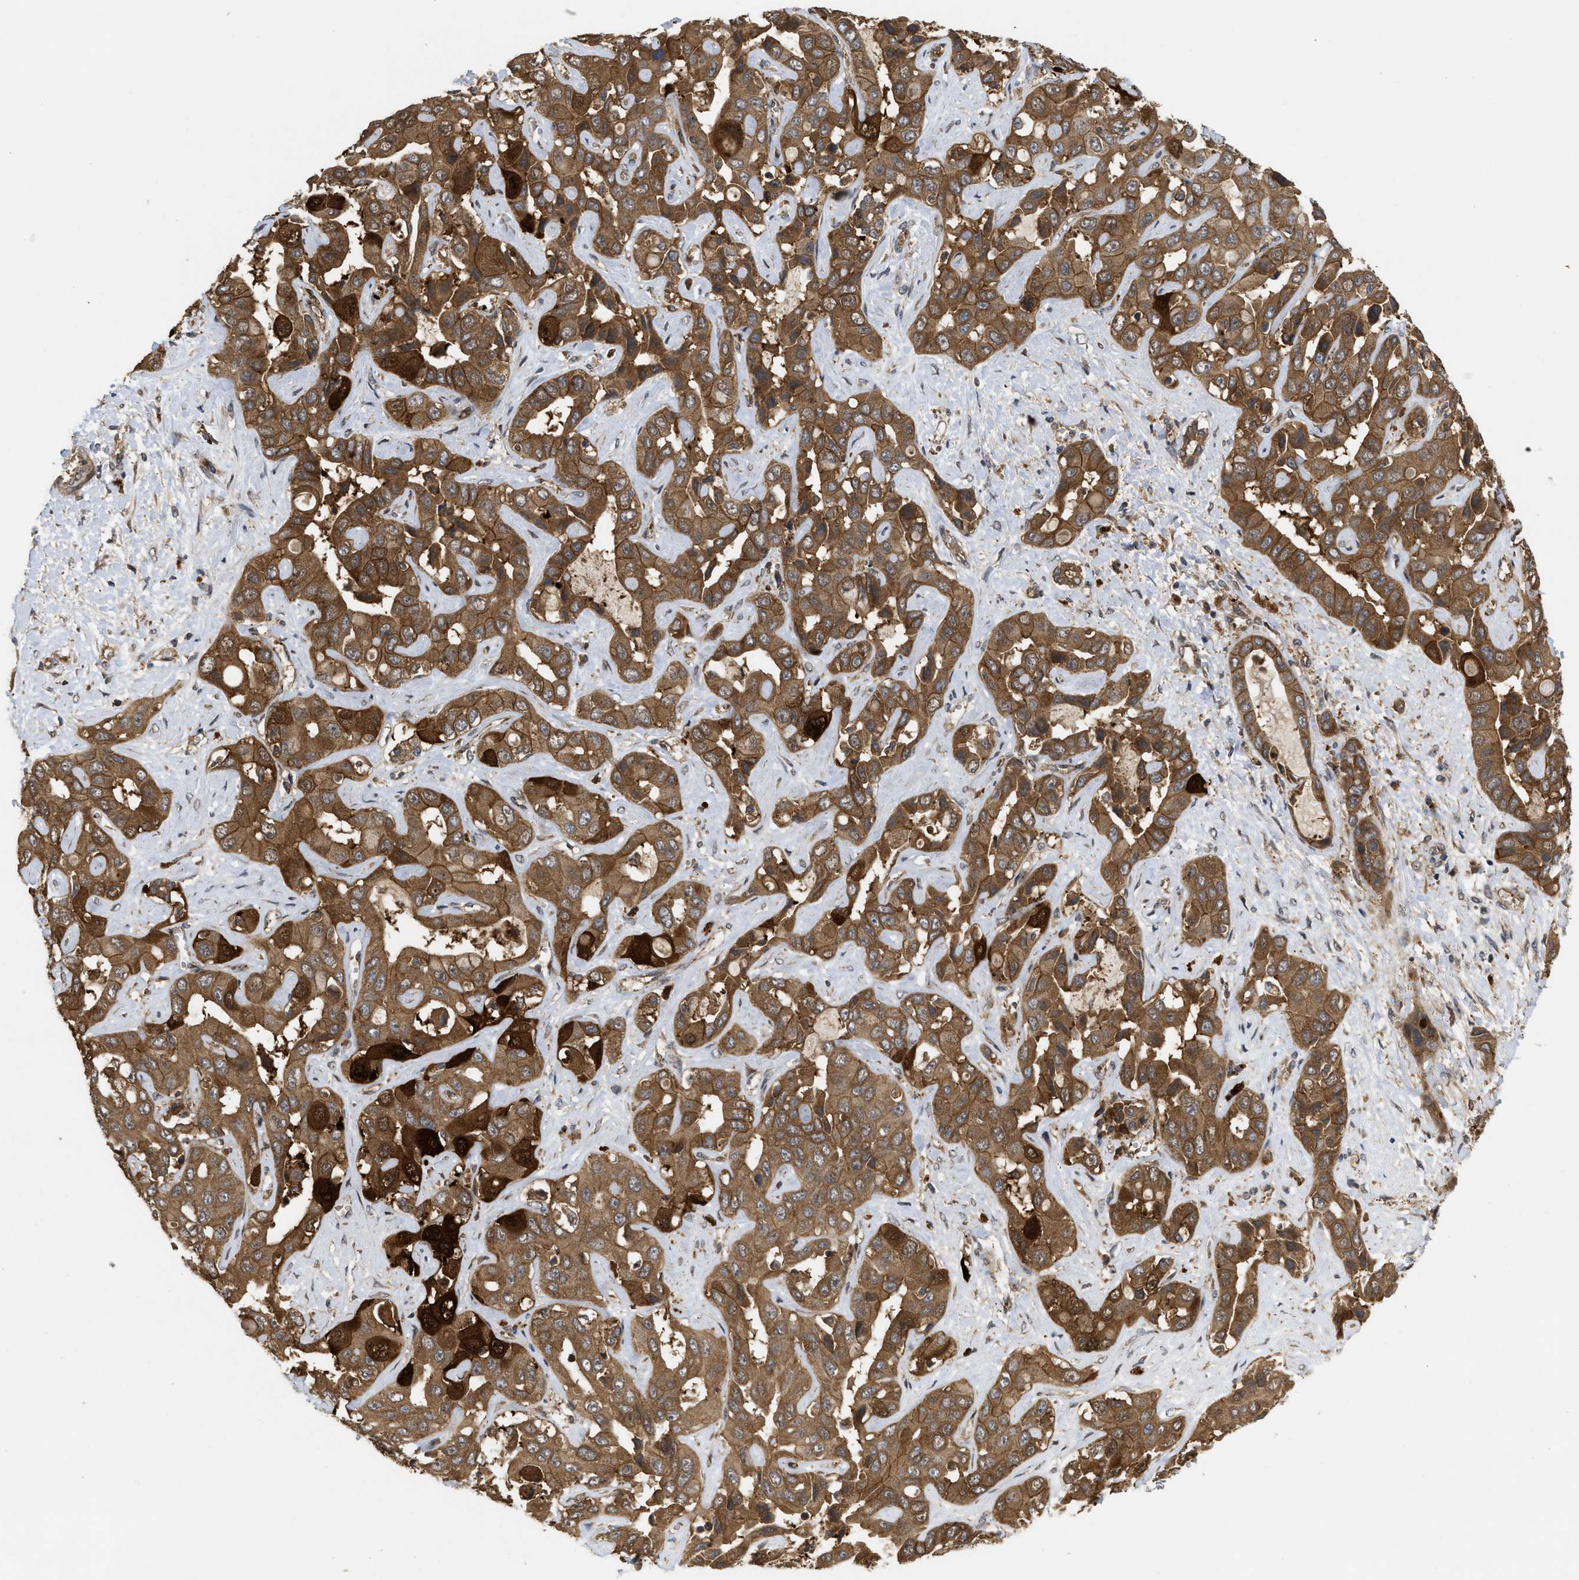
{"staining": {"intensity": "strong", "quantity": ">75%", "location": "cytoplasmic/membranous"}, "tissue": "liver cancer", "cell_type": "Tumor cells", "image_type": "cancer", "snomed": [{"axis": "morphology", "description": "Cholangiocarcinoma"}, {"axis": "topography", "description": "Liver"}], "caption": "Liver cancer stained with DAB (3,3'-diaminobenzidine) IHC exhibits high levels of strong cytoplasmic/membranous positivity in about >75% of tumor cells. The staining was performed using DAB to visualize the protein expression in brown, while the nuclei were stained in blue with hematoxylin (Magnification: 20x).", "gene": "FZD6", "patient": {"sex": "female", "age": 52}}